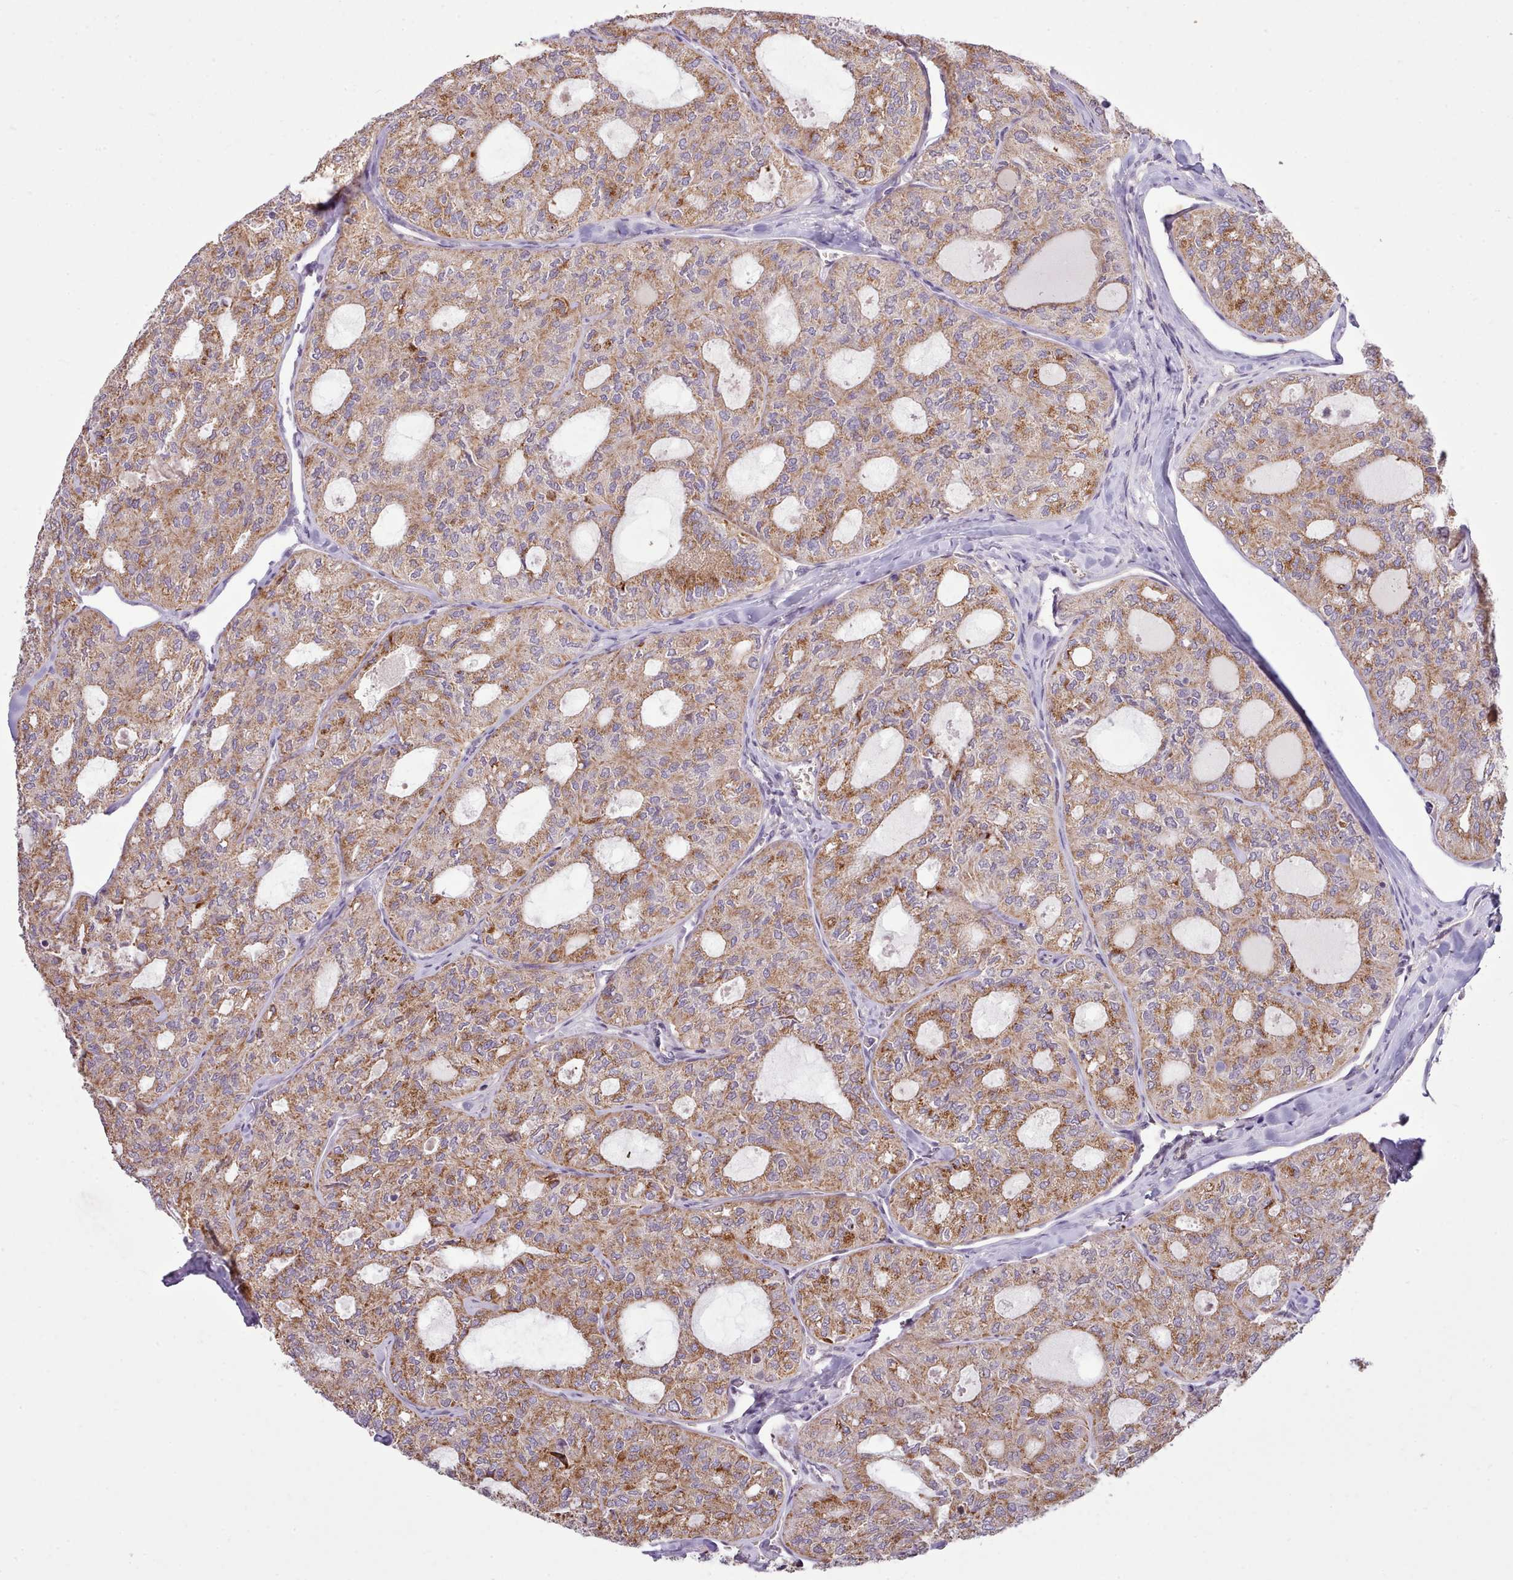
{"staining": {"intensity": "moderate", "quantity": ">75%", "location": "cytoplasmic/membranous"}, "tissue": "thyroid cancer", "cell_type": "Tumor cells", "image_type": "cancer", "snomed": [{"axis": "morphology", "description": "Follicular adenoma carcinoma, NOS"}, {"axis": "topography", "description": "Thyroid gland"}], "caption": "IHC micrograph of neoplastic tissue: thyroid follicular adenoma carcinoma stained using immunohistochemistry shows medium levels of moderate protein expression localized specifically in the cytoplasmic/membranous of tumor cells, appearing as a cytoplasmic/membranous brown color.", "gene": "ARL2BP", "patient": {"sex": "male", "age": 75}}